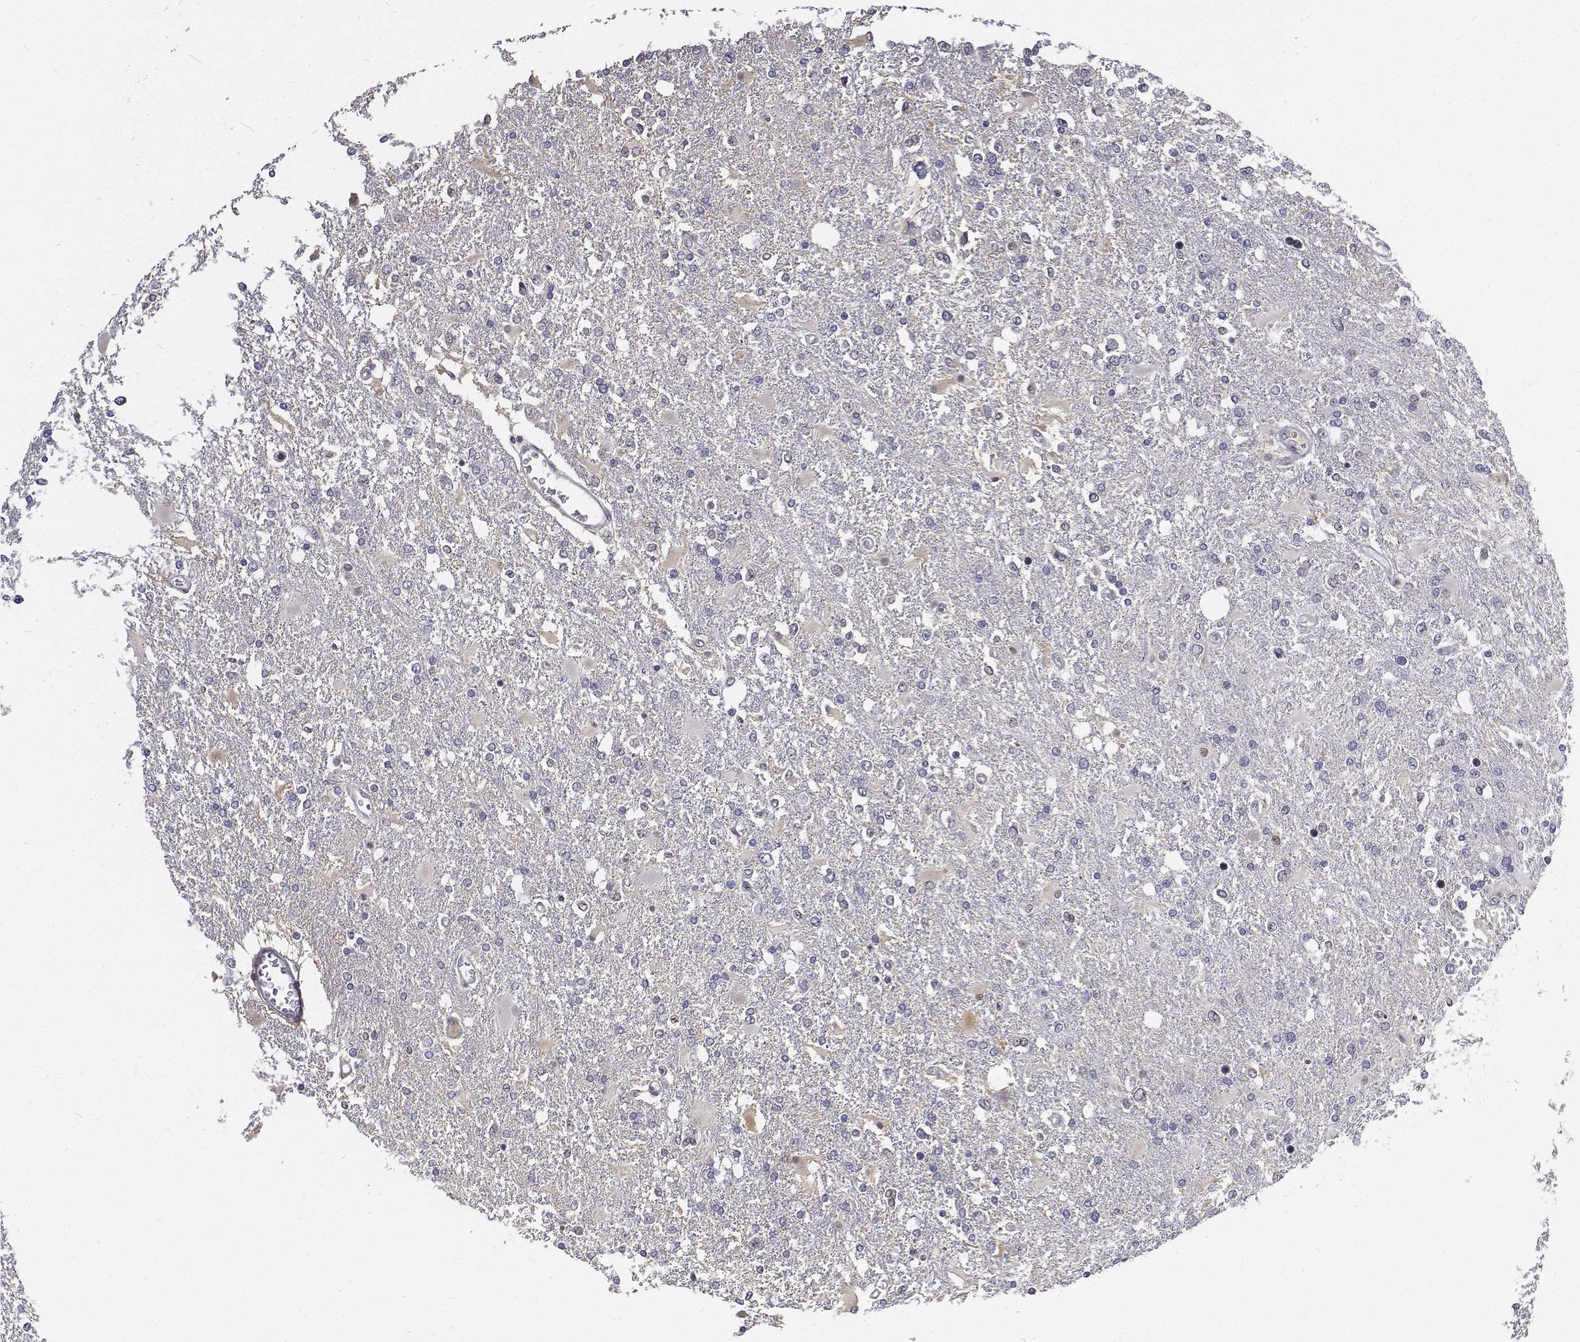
{"staining": {"intensity": "negative", "quantity": "none", "location": "none"}, "tissue": "glioma", "cell_type": "Tumor cells", "image_type": "cancer", "snomed": [{"axis": "morphology", "description": "Glioma, malignant, High grade"}, {"axis": "topography", "description": "Cerebral cortex"}], "caption": "Micrograph shows no protein positivity in tumor cells of high-grade glioma (malignant) tissue.", "gene": "ATRX", "patient": {"sex": "male", "age": 79}}